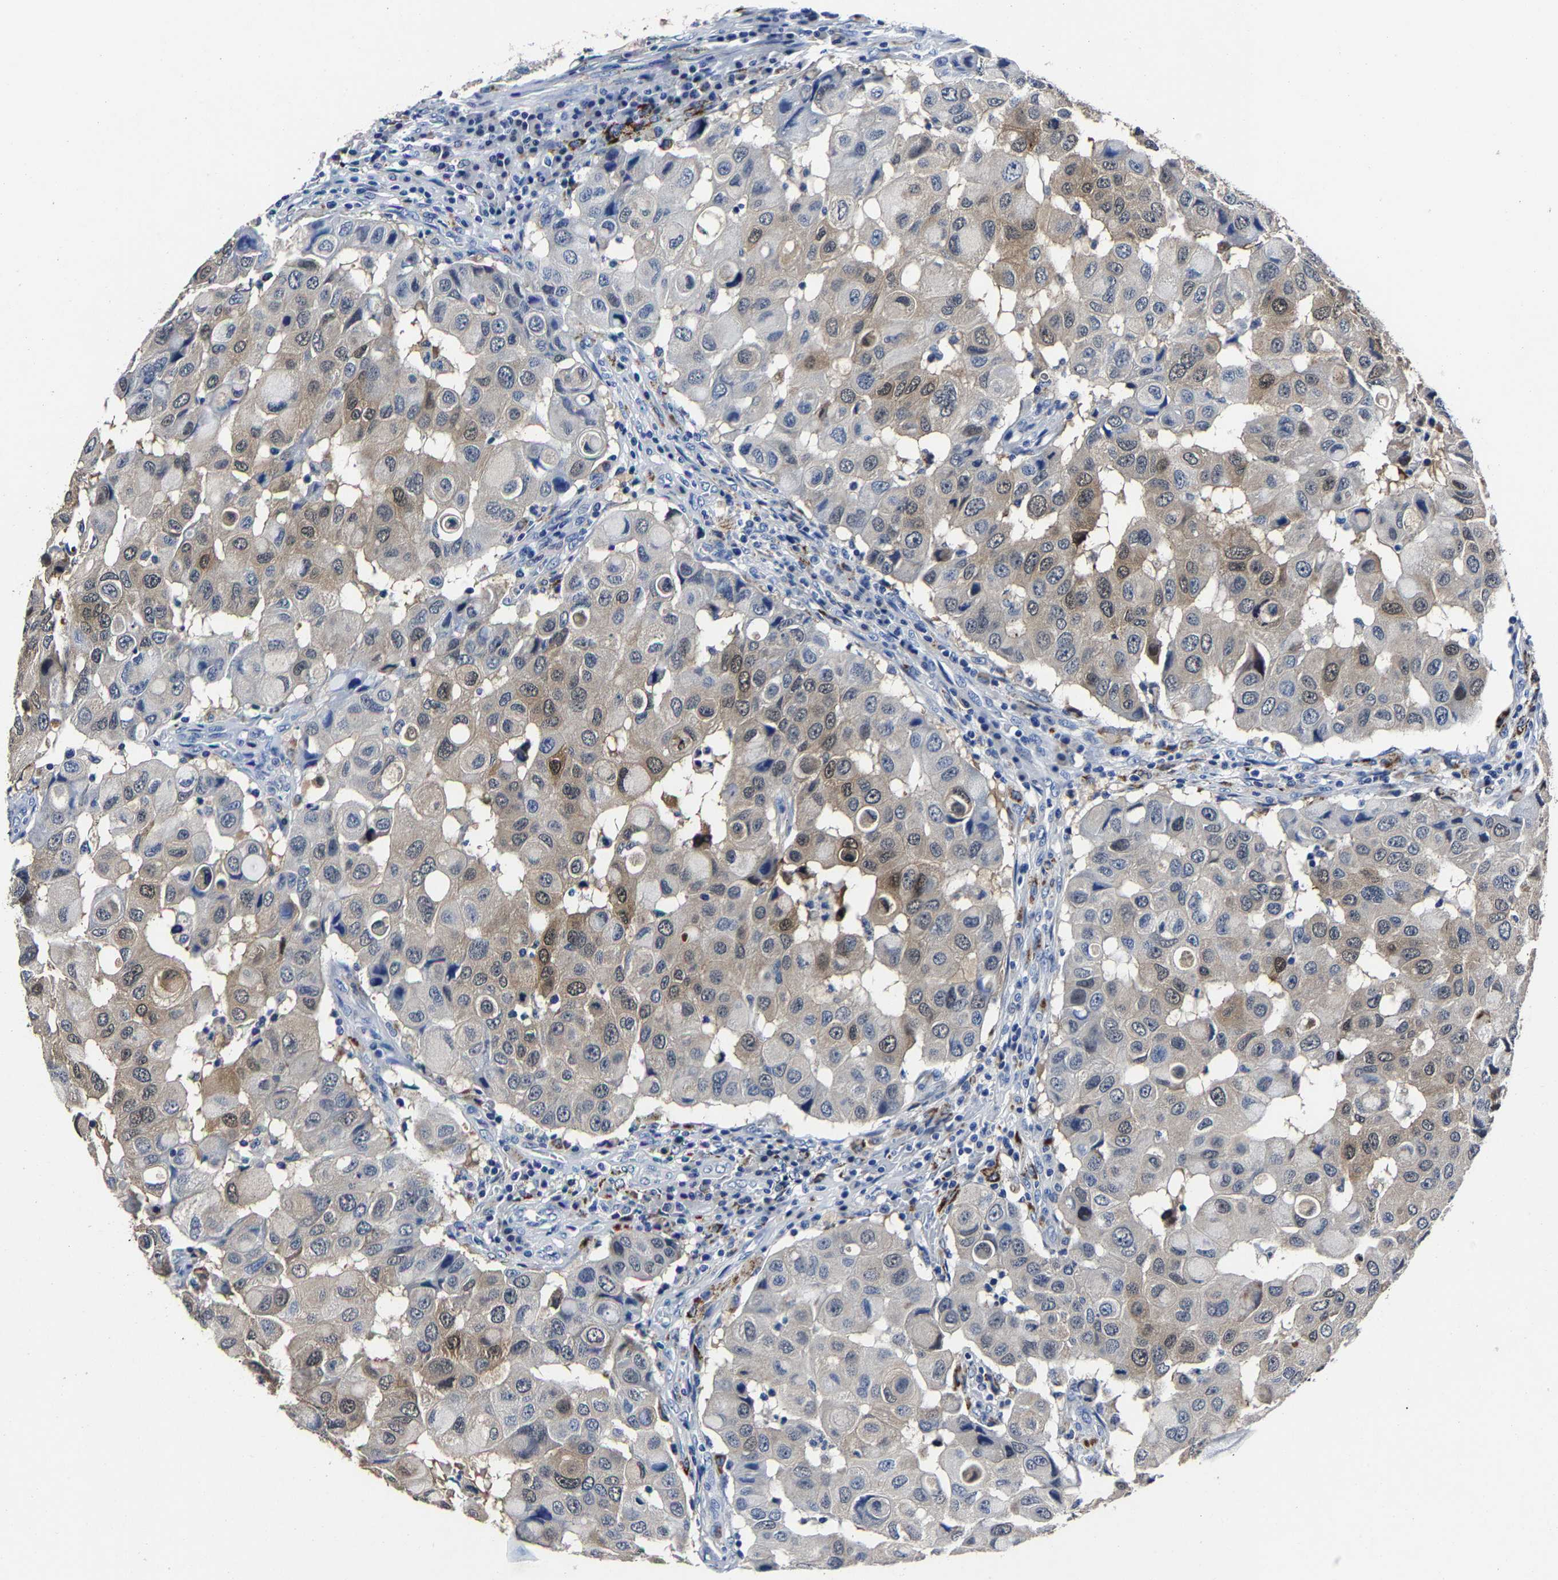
{"staining": {"intensity": "weak", "quantity": "25%-75%", "location": "cytoplasmic/membranous,nuclear"}, "tissue": "breast cancer", "cell_type": "Tumor cells", "image_type": "cancer", "snomed": [{"axis": "morphology", "description": "Duct carcinoma"}, {"axis": "topography", "description": "Breast"}], "caption": "Immunohistochemical staining of human breast infiltrating ductal carcinoma reveals low levels of weak cytoplasmic/membranous and nuclear staining in approximately 25%-75% of tumor cells.", "gene": "PSPH", "patient": {"sex": "female", "age": 27}}